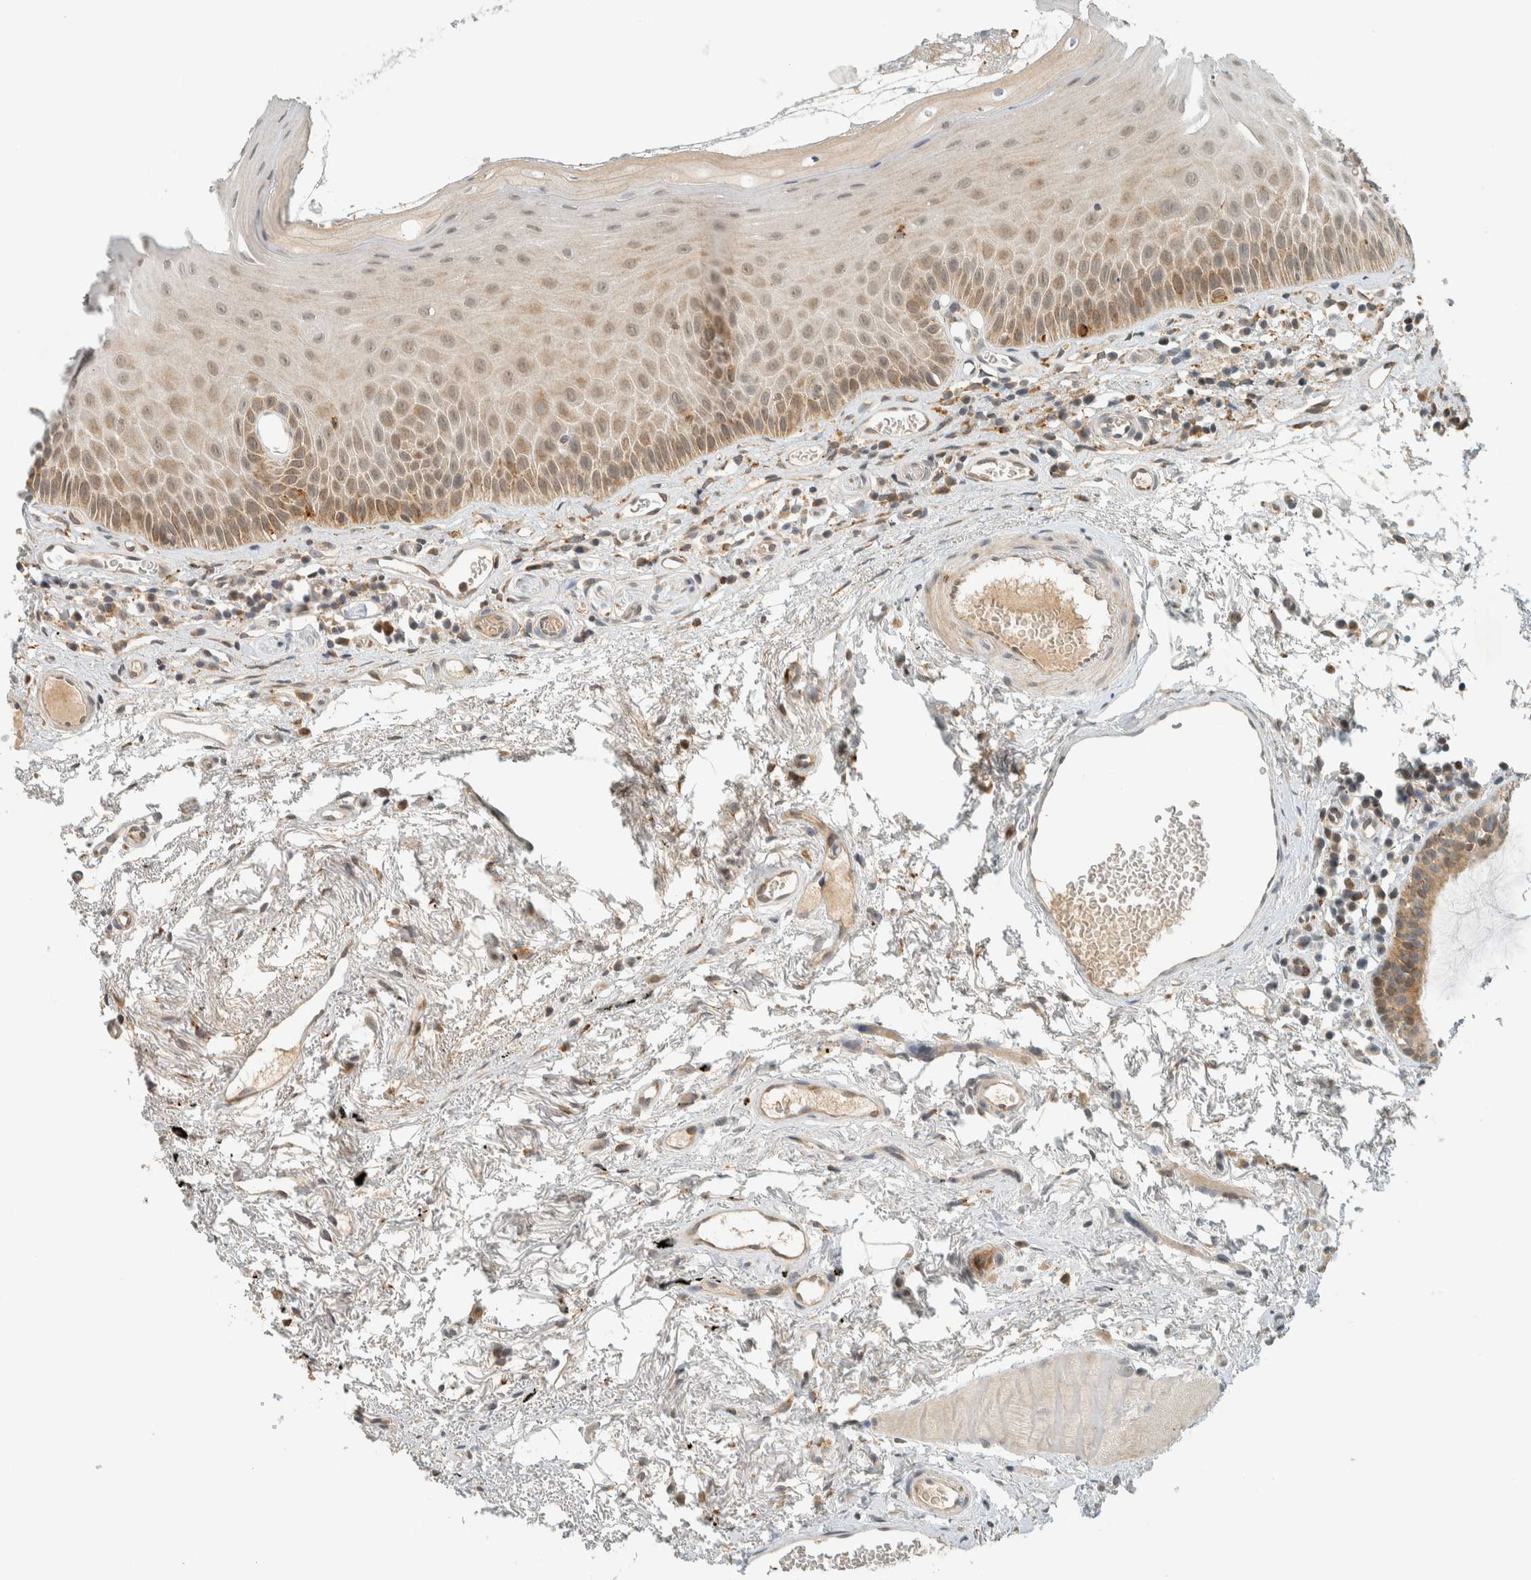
{"staining": {"intensity": "moderate", "quantity": "<25%", "location": "cytoplasmic/membranous,nuclear"}, "tissue": "oral mucosa", "cell_type": "Squamous epithelial cells", "image_type": "normal", "snomed": [{"axis": "morphology", "description": "Normal tissue, NOS"}, {"axis": "topography", "description": "Skeletal muscle"}, {"axis": "topography", "description": "Oral tissue"}, {"axis": "topography", "description": "Peripheral nerve tissue"}], "caption": "The image displays a brown stain indicating the presence of a protein in the cytoplasmic/membranous,nuclear of squamous epithelial cells in oral mucosa. (DAB (3,3'-diaminobenzidine) IHC with brightfield microscopy, high magnification).", "gene": "ITPRID1", "patient": {"sex": "female", "age": 84}}